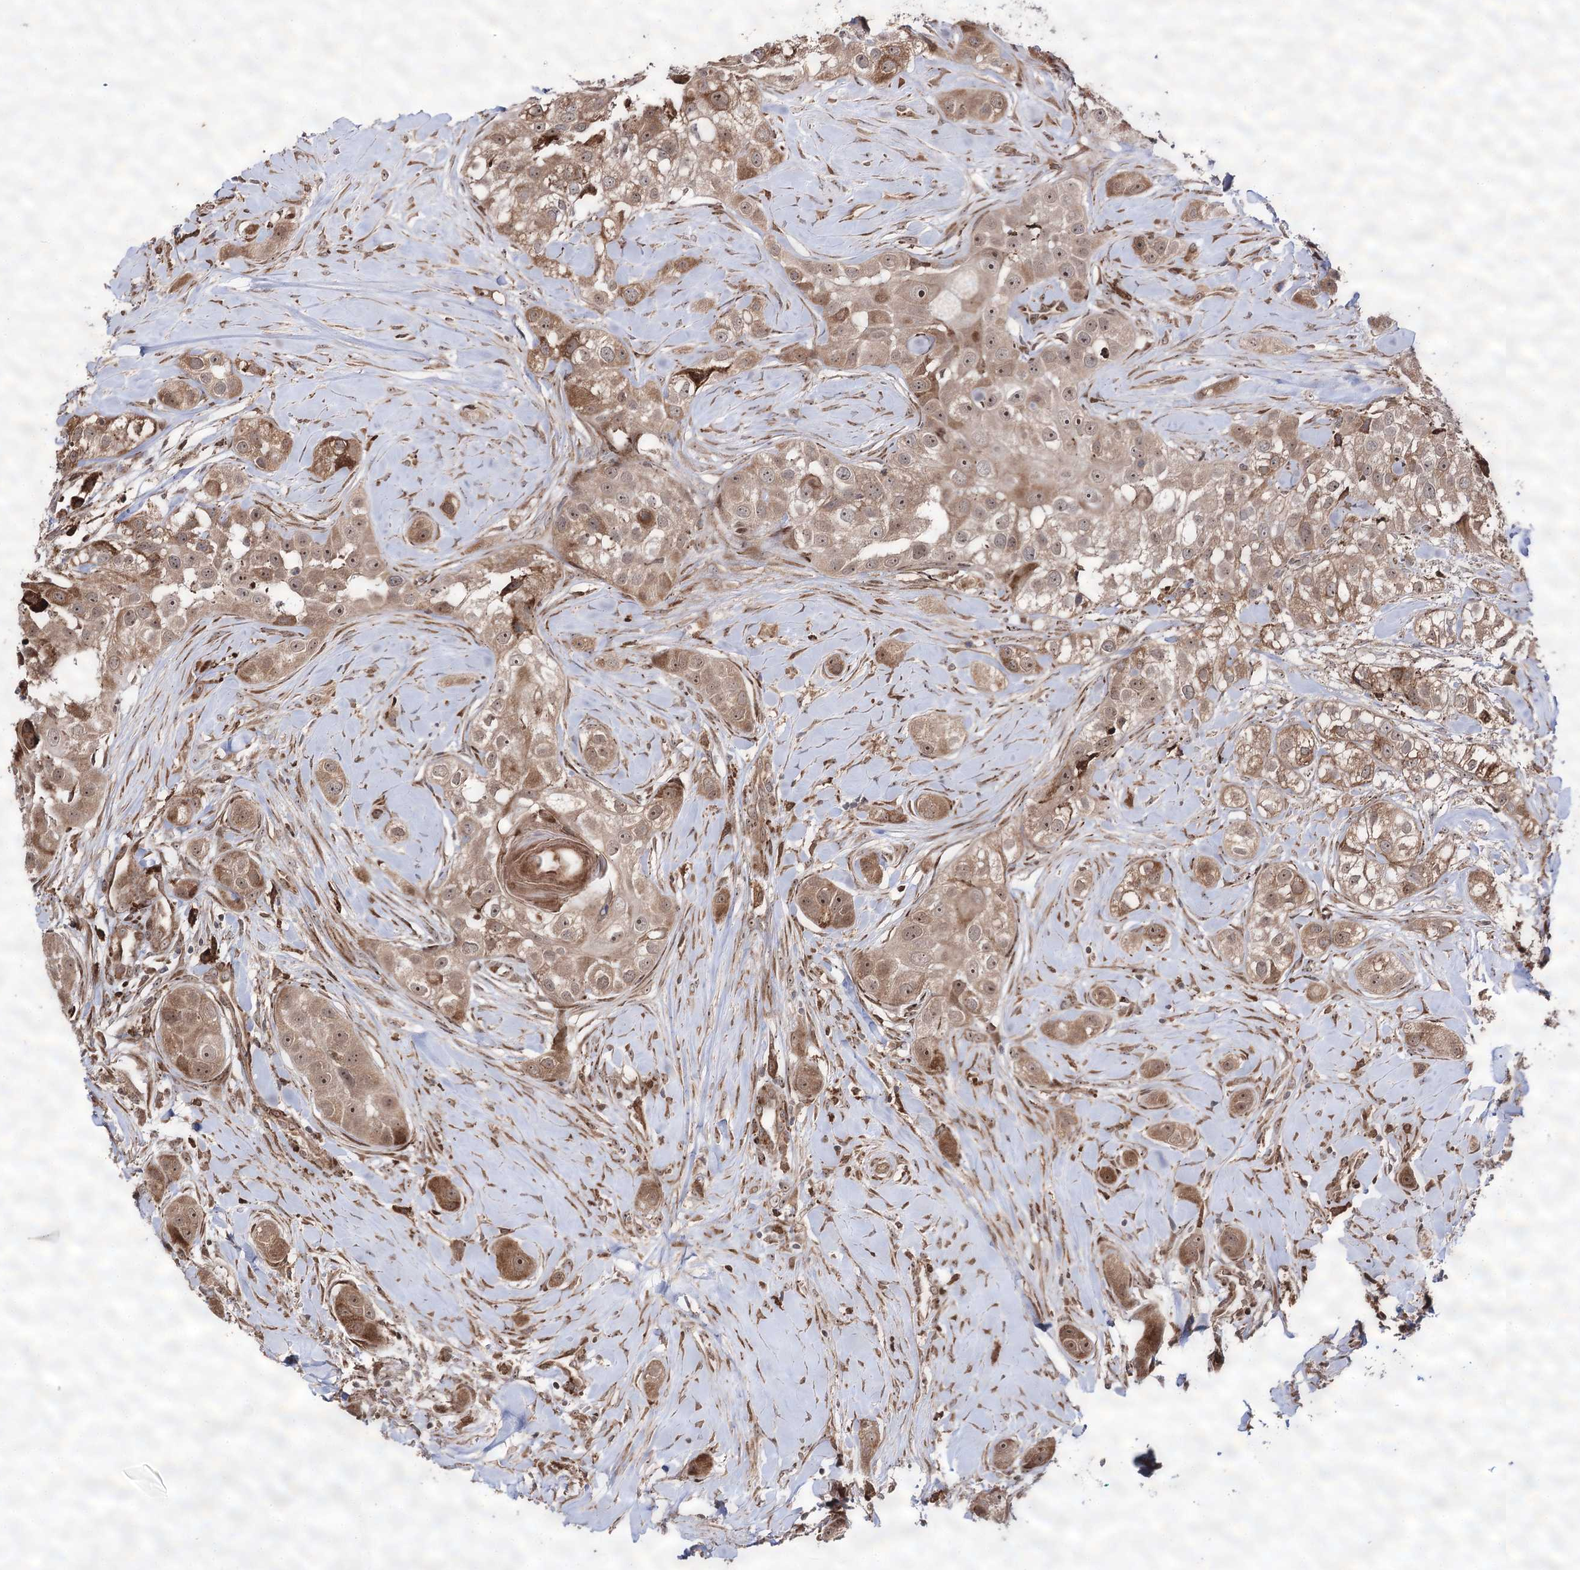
{"staining": {"intensity": "moderate", "quantity": ">75%", "location": "cytoplasmic/membranous,nuclear"}, "tissue": "head and neck cancer", "cell_type": "Tumor cells", "image_type": "cancer", "snomed": [{"axis": "morphology", "description": "Normal tissue, NOS"}, {"axis": "morphology", "description": "Squamous cell carcinoma, NOS"}, {"axis": "topography", "description": "Skeletal muscle"}, {"axis": "topography", "description": "Head-Neck"}], "caption": "This is an image of immunohistochemistry staining of head and neck squamous cell carcinoma, which shows moderate expression in the cytoplasmic/membranous and nuclear of tumor cells.", "gene": "FANCL", "patient": {"sex": "male", "age": 51}}